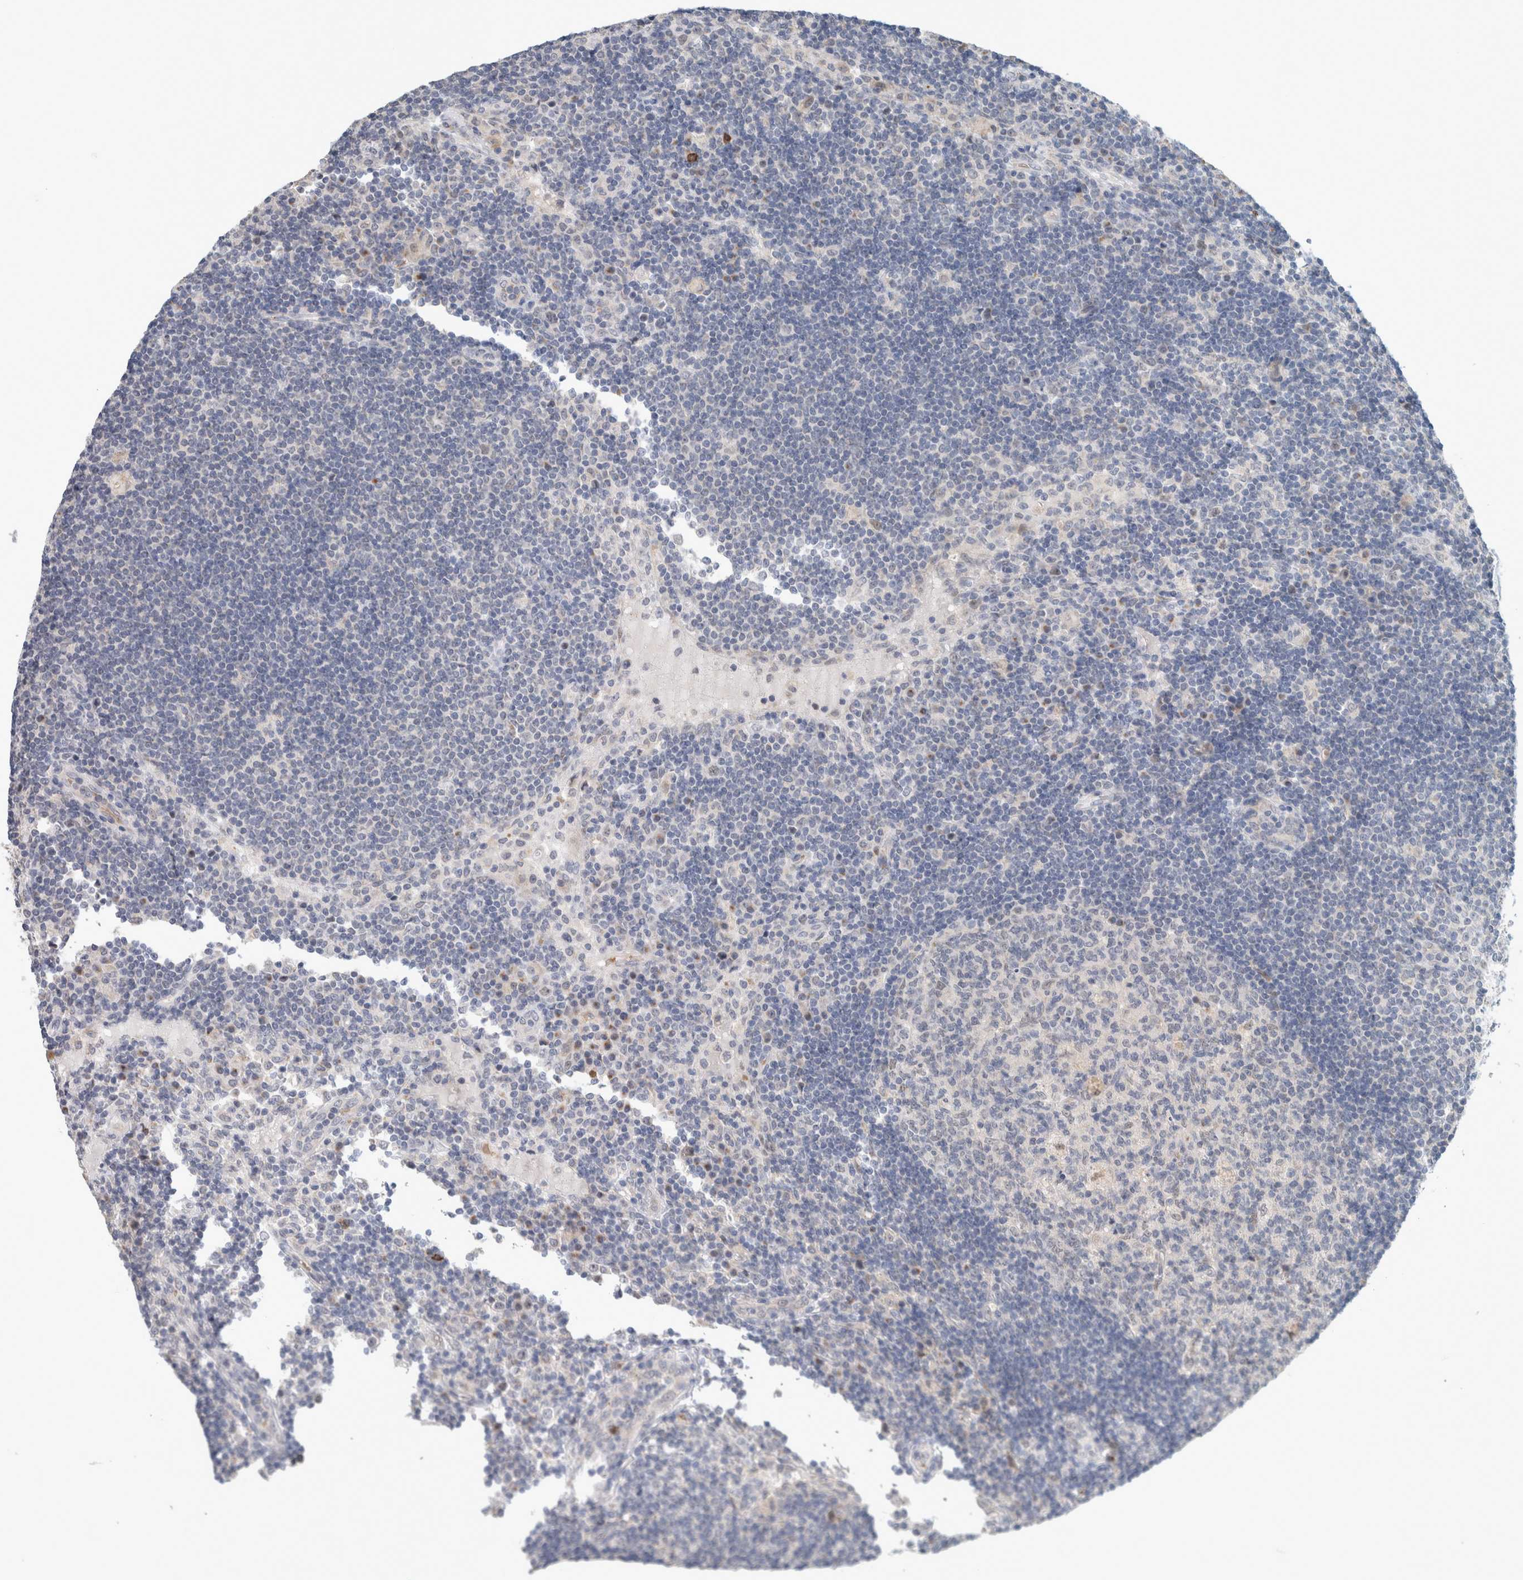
{"staining": {"intensity": "negative", "quantity": "none", "location": "none"}, "tissue": "lymph node", "cell_type": "Germinal center cells", "image_type": "normal", "snomed": [{"axis": "morphology", "description": "Normal tissue, NOS"}, {"axis": "topography", "description": "Lymph node"}], "caption": "This is a photomicrograph of immunohistochemistry staining of normal lymph node, which shows no expression in germinal center cells. (Brightfield microscopy of DAB (3,3'-diaminobenzidine) IHC at high magnification).", "gene": "CRAT", "patient": {"sex": "female", "age": 53}}